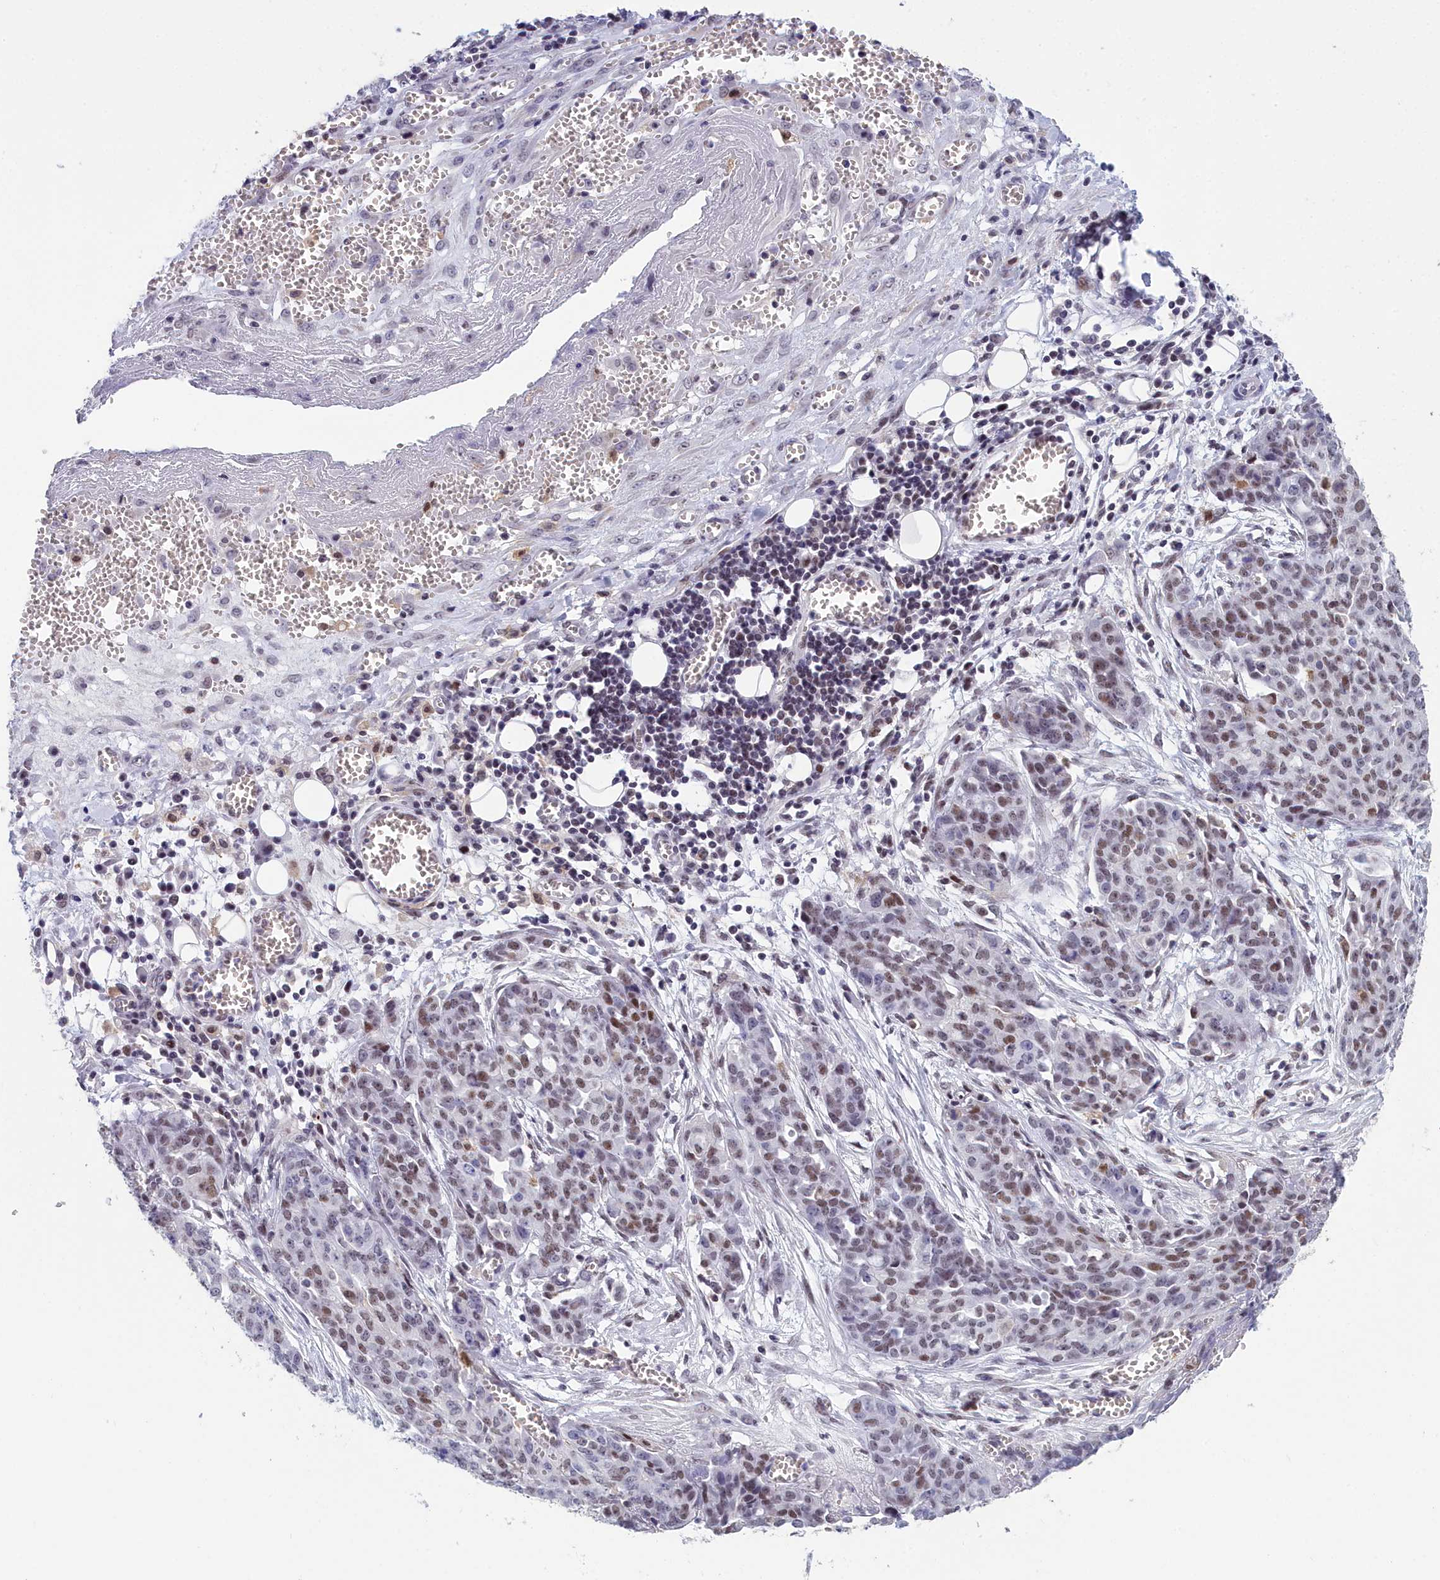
{"staining": {"intensity": "moderate", "quantity": "25%-75%", "location": "nuclear"}, "tissue": "ovarian cancer", "cell_type": "Tumor cells", "image_type": "cancer", "snomed": [{"axis": "morphology", "description": "Cystadenocarcinoma, serous, NOS"}, {"axis": "topography", "description": "Soft tissue"}, {"axis": "topography", "description": "Ovary"}], "caption": "A brown stain shows moderate nuclear expression of a protein in ovarian cancer tumor cells.", "gene": "CCDC97", "patient": {"sex": "female", "age": 57}}